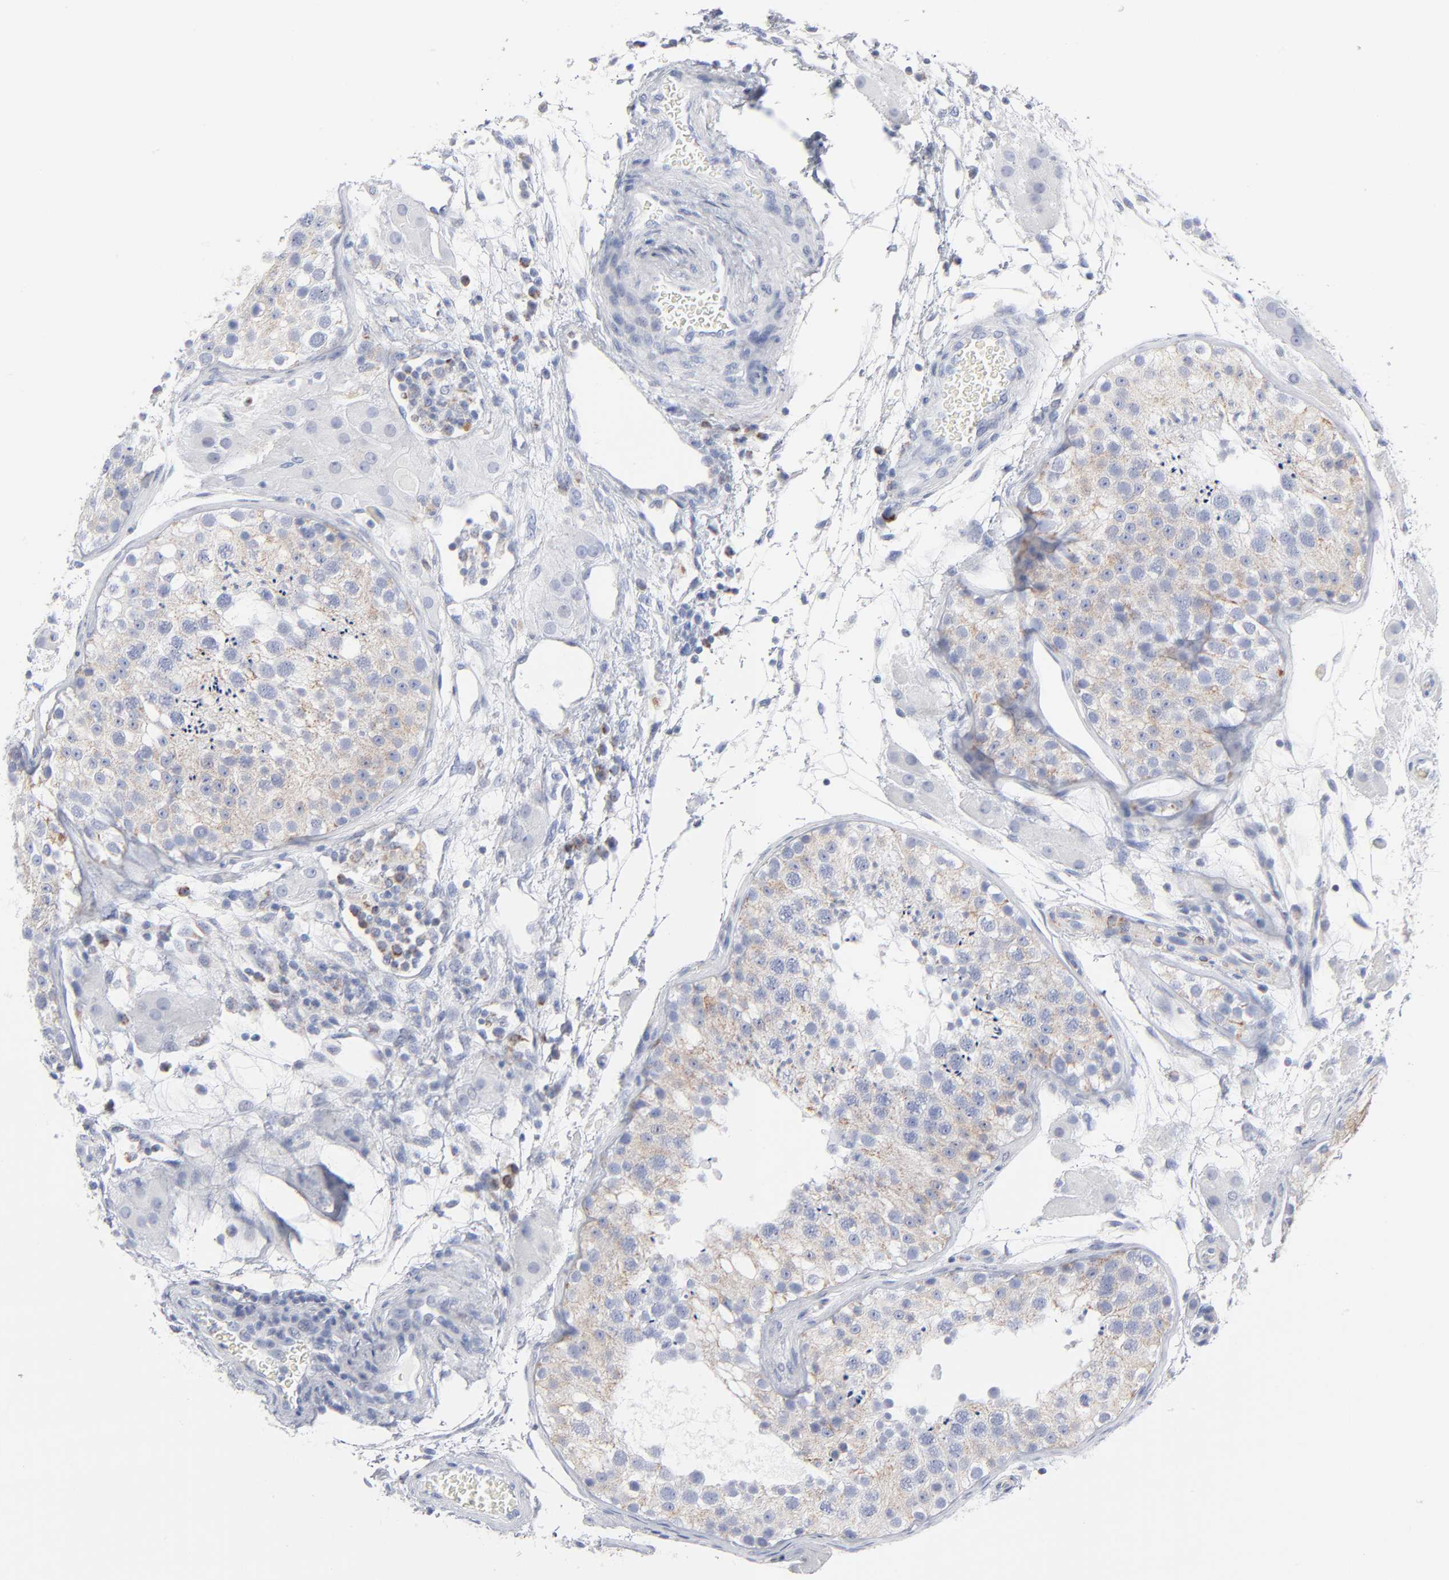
{"staining": {"intensity": "weak", "quantity": "<25%", "location": "cytoplasmic/membranous"}, "tissue": "testis", "cell_type": "Cells in seminiferous ducts", "image_type": "normal", "snomed": [{"axis": "morphology", "description": "Normal tissue, NOS"}, {"axis": "topography", "description": "Testis"}], "caption": "The image exhibits no staining of cells in seminiferous ducts in benign testis. (DAB (3,3'-diaminobenzidine) IHC visualized using brightfield microscopy, high magnification).", "gene": "CHCHD10", "patient": {"sex": "male", "age": 26}}